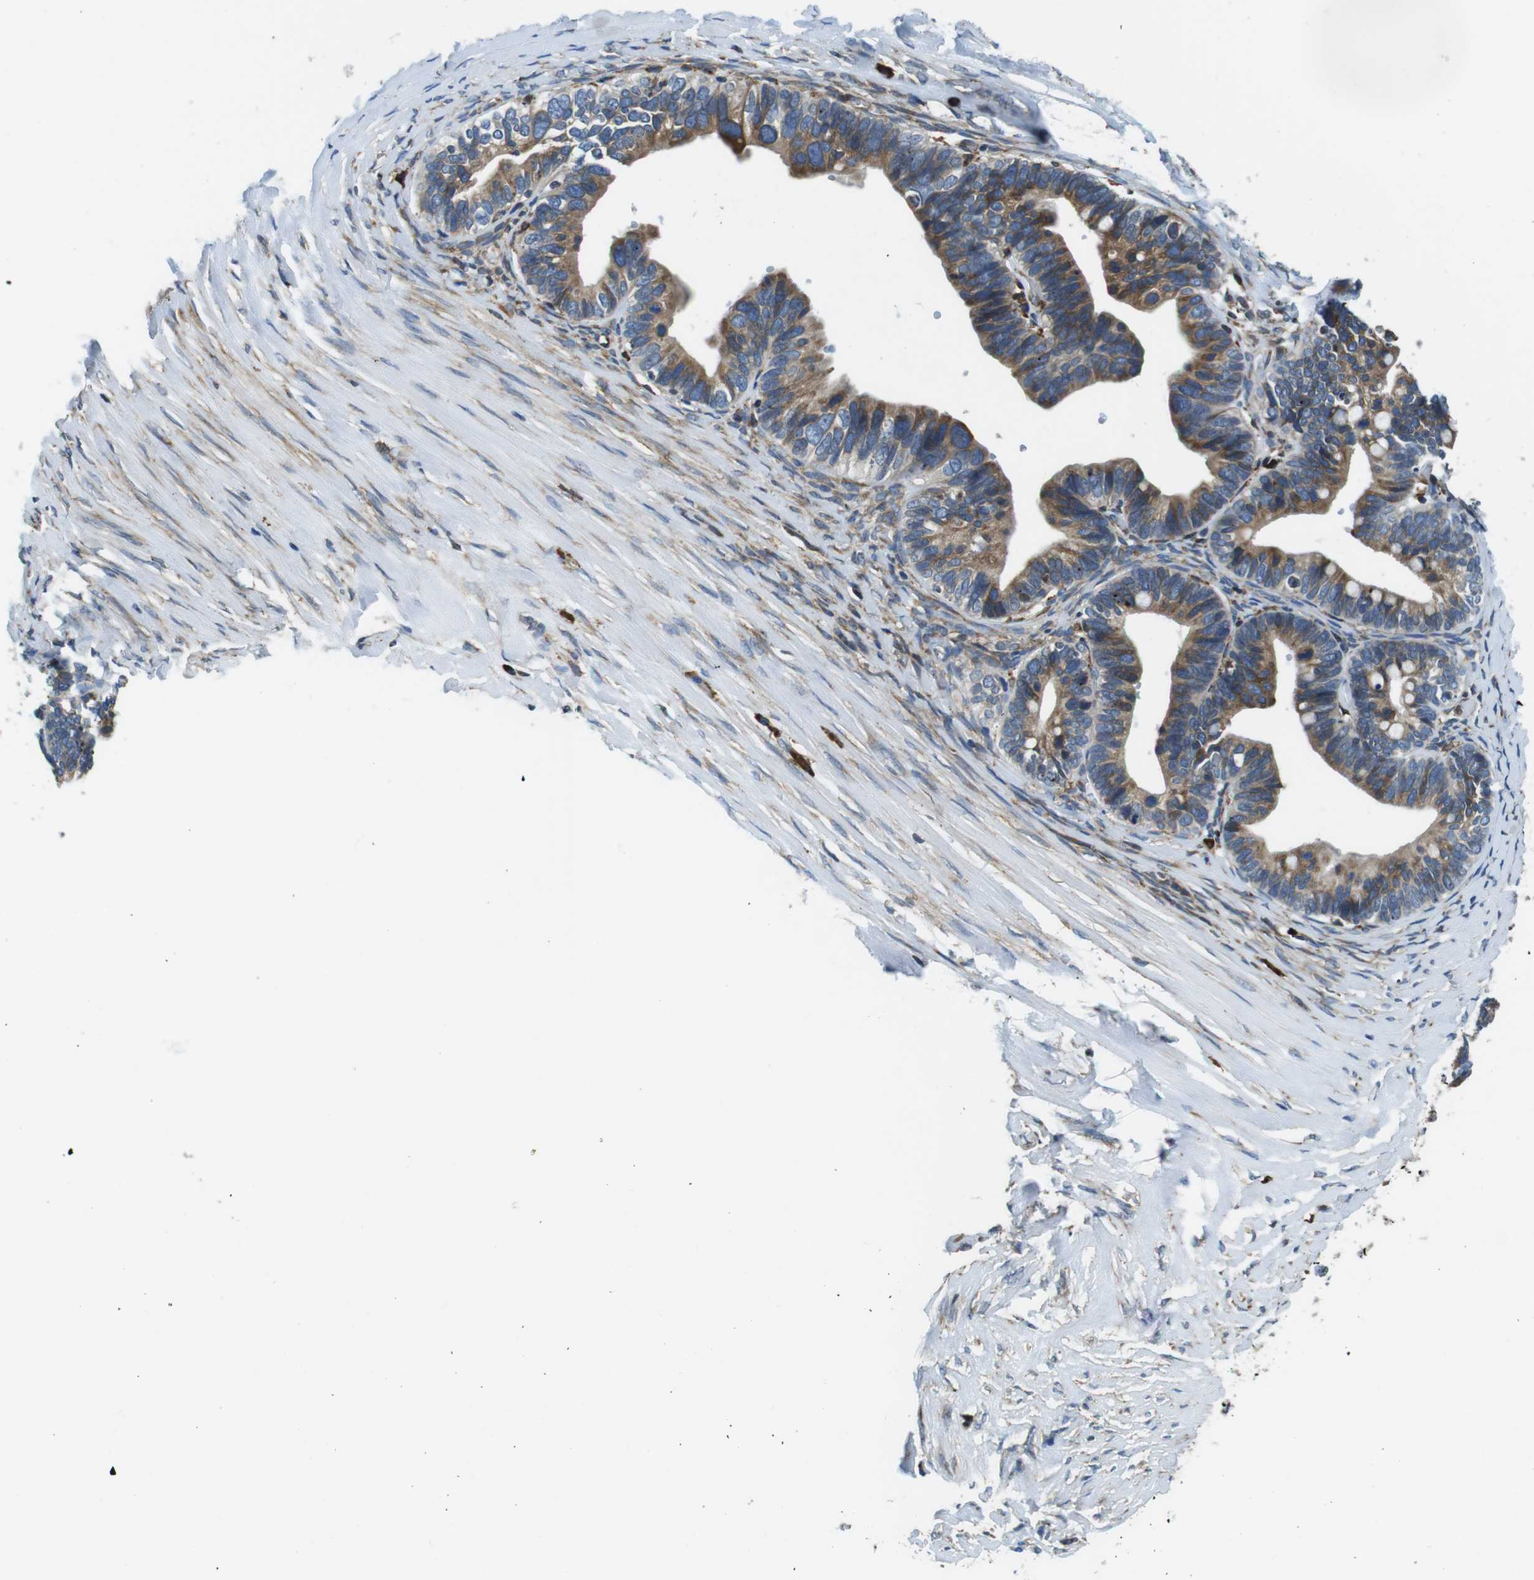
{"staining": {"intensity": "moderate", "quantity": ">75%", "location": "cytoplasmic/membranous"}, "tissue": "ovarian cancer", "cell_type": "Tumor cells", "image_type": "cancer", "snomed": [{"axis": "morphology", "description": "Cystadenocarcinoma, serous, NOS"}, {"axis": "topography", "description": "Ovary"}], "caption": "Serous cystadenocarcinoma (ovarian) stained for a protein exhibits moderate cytoplasmic/membranous positivity in tumor cells. (Brightfield microscopy of DAB IHC at high magnification).", "gene": "UGGT1", "patient": {"sex": "female", "age": 56}}